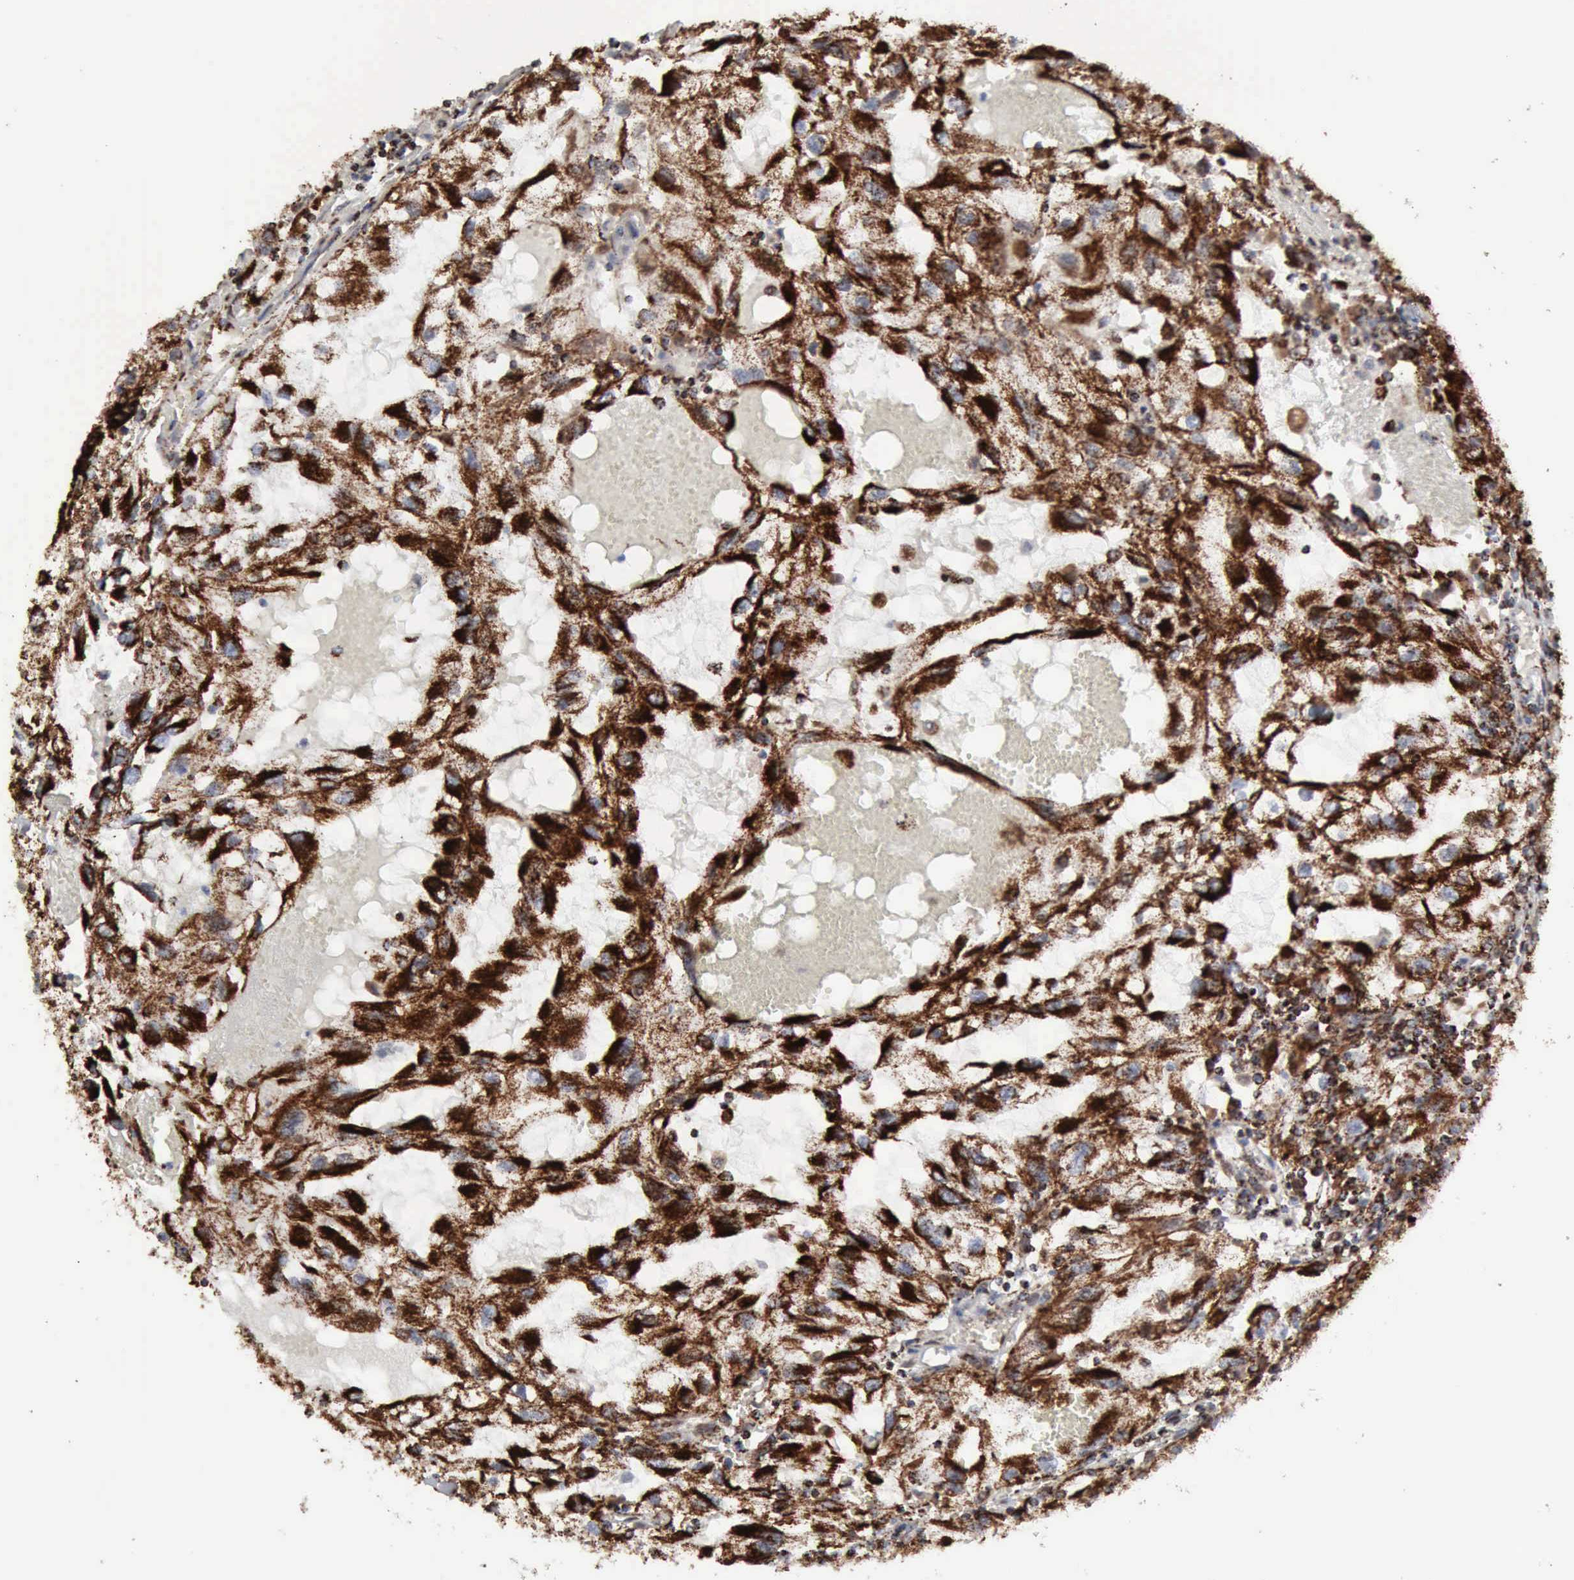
{"staining": {"intensity": "strong", "quantity": ">75%", "location": "cytoplasmic/membranous"}, "tissue": "renal cancer", "cell_type": "Tumor cells", "image_type": "cancer", "snomed": [{"axis": "morphology", "description": "Normal tissue, NOS"}, {"axis": "morphology", "description": "Adenocarcinoma, NOS"}, {"axis": "topography", "description": "Kidney"}], "caption": "IHC micrograph of neoplastic tissue: human renal cancer stained using immunohistochemistry displays high levels of strong protein expression localized specifically in the cytoplasmic/membranous of tumor cells, appearing as a cytoplasmic/membranous brown color.", "gene": "ACO2", "patient": {"sex": "male", "age": 71}}